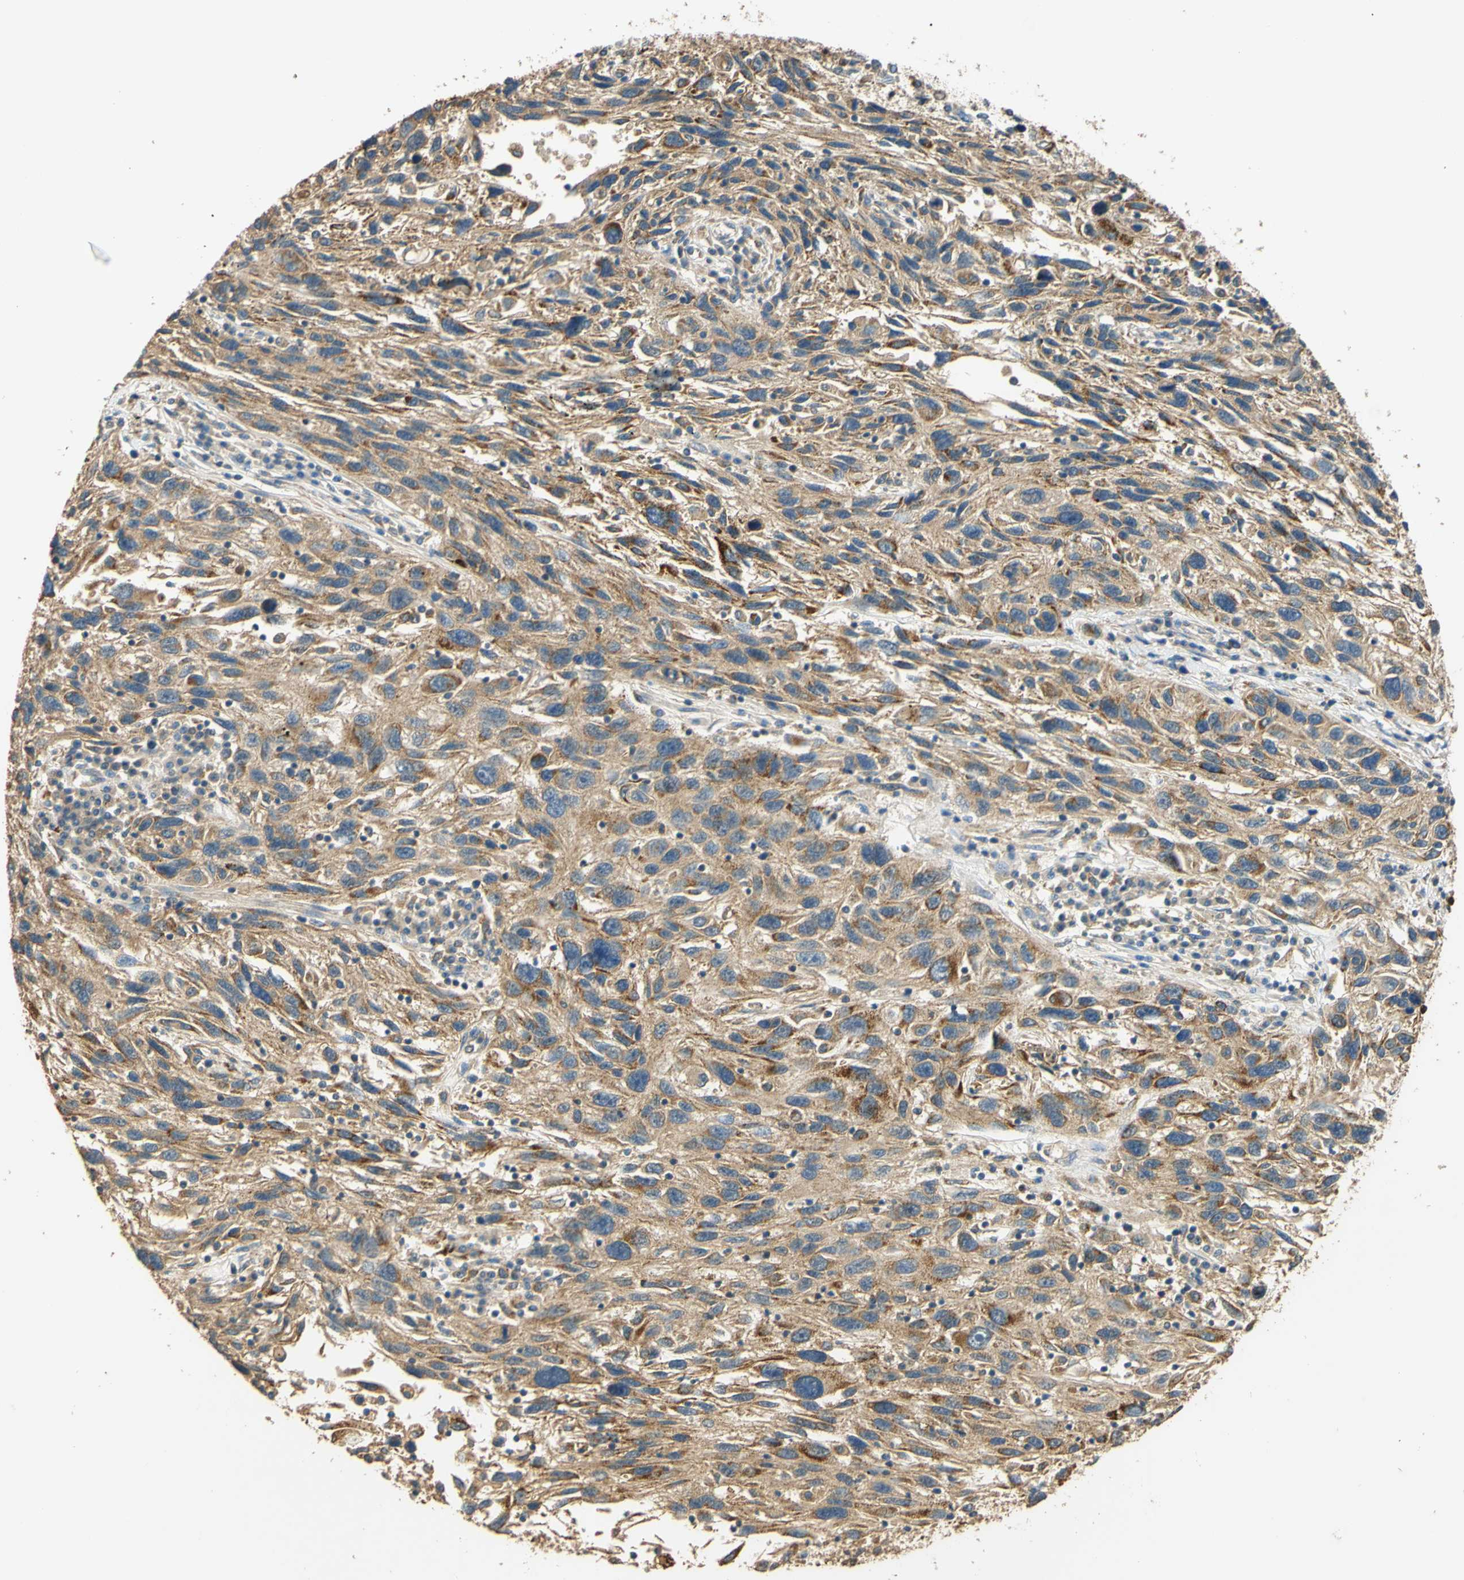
{"staining": {"intensity": "moderate", "quantity": ">75%", "location": "cytoplasmic/membranous"}, "tissue": "melanoma", "cell_type": "Tumor cells", "image_type": "cancer", "snomed": [{"axis": "morphology", "description": "Malignant melanoma, NOS"}, {"axis": "topography", "description": "Skin"}], "caption": "An immunohistochemistry image of neoplastic tissue is shown. Protein staining in brown highlights moderate cytoplasmic/membranous positivity in malignant melanoma within tumor cells. (Brightfield microscopy of DAB IHC at high magnification).", "gene": "ENTREP2", "patient": {"sex": "male", "age": 53}}